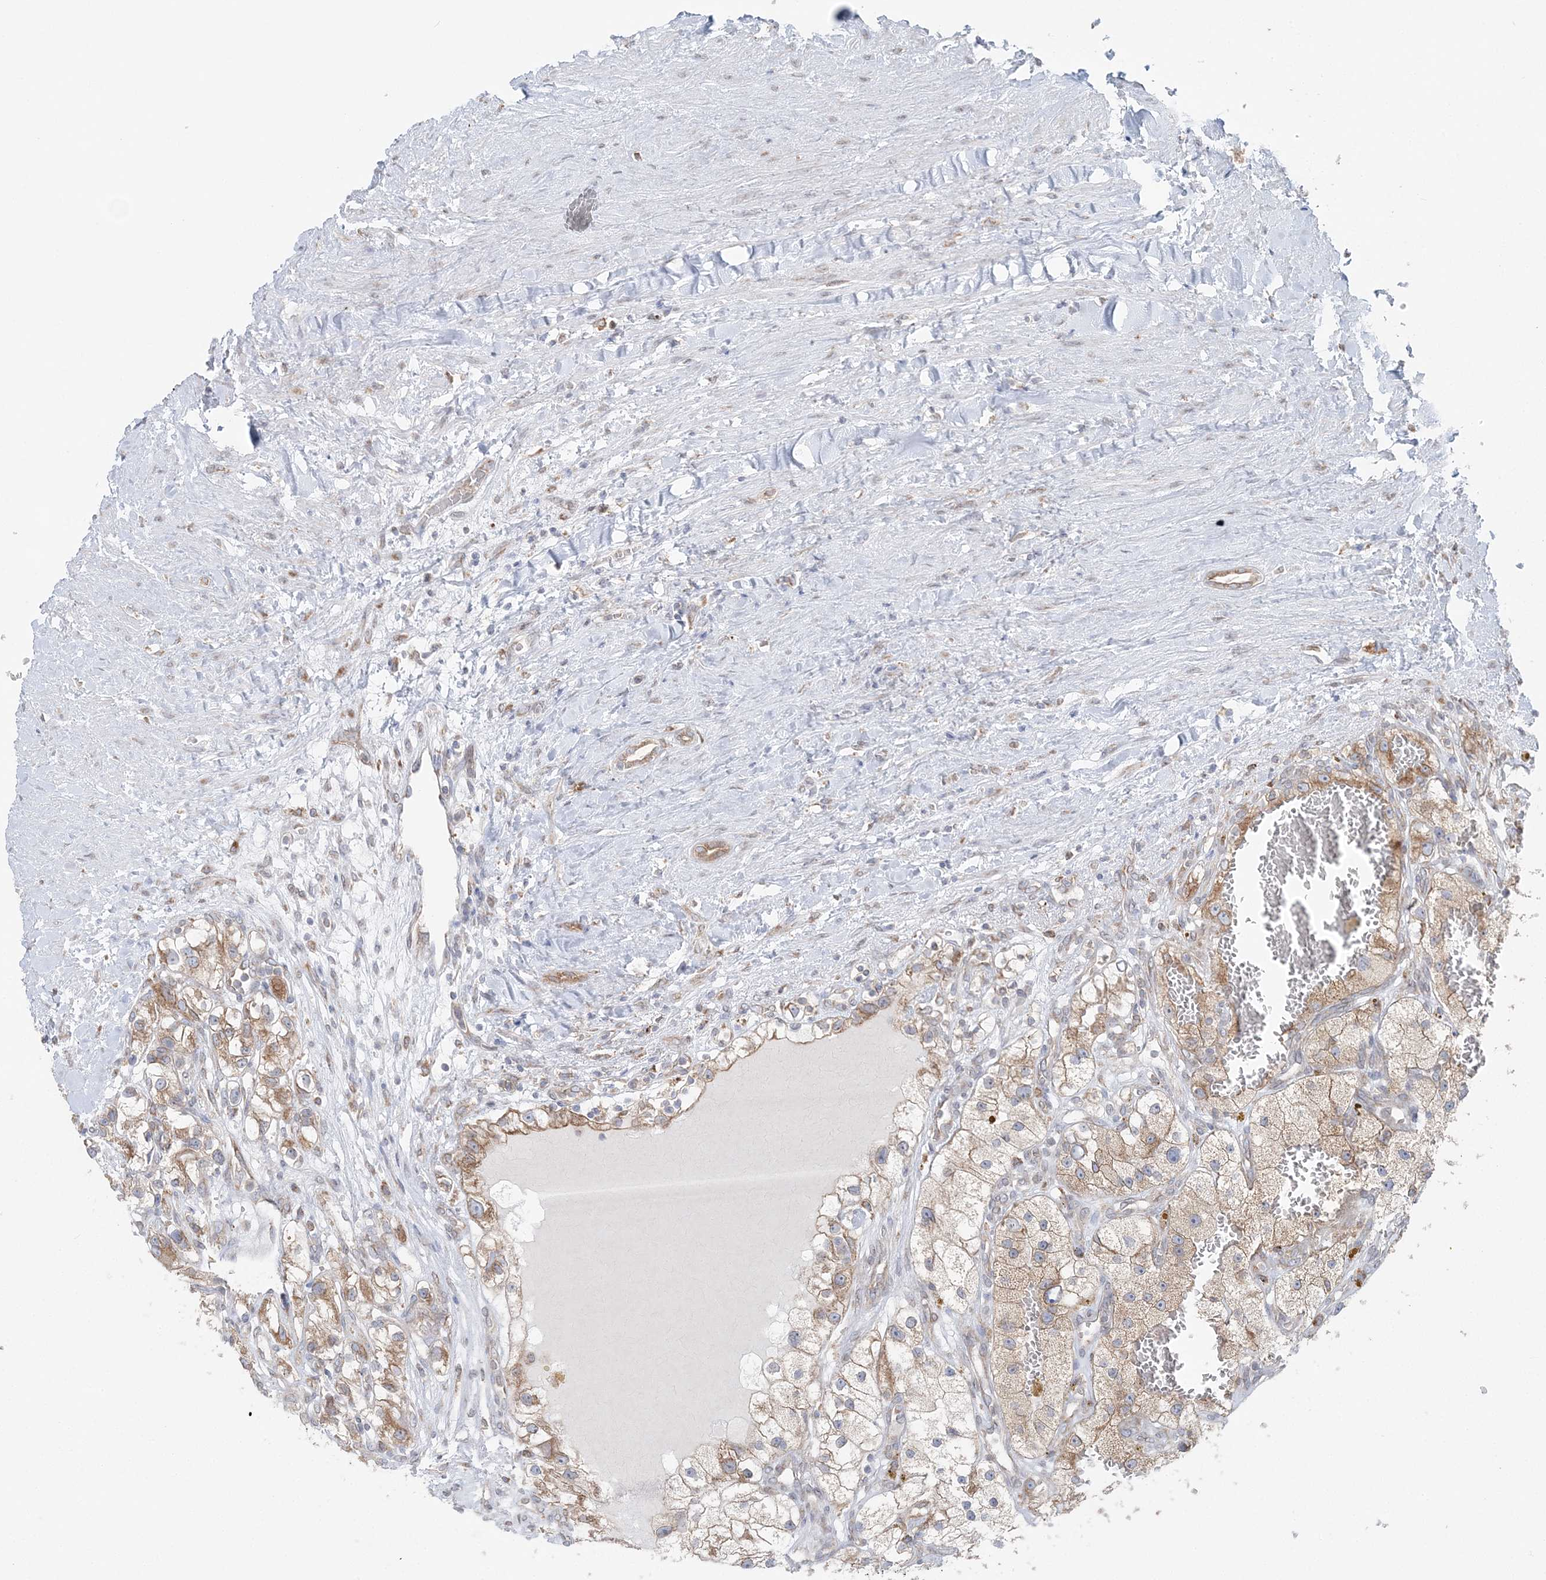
{"staining": {"intensity": "moderate", "quantity": "25%-75%", "location": "cytoplasmic/membranous"}, "tissue": "renal cancer", "cell_type": "Tumor cells", "image_type": "cancer", "snomed": [{"axis": "morphology", "description": "Adenocarcinoma, NOS"}, {"axis": "topography", "description": "Kidney"}], "caption": "Immunohistochemical staining of adenocarcinoma (renal) exhibits medium levels of moderate cytoplasmic/membranous protein staining in approximately 25%-75% of tumor cells.", "gene": "TMED10", "patient": {"sex": "female", "age": 57}}